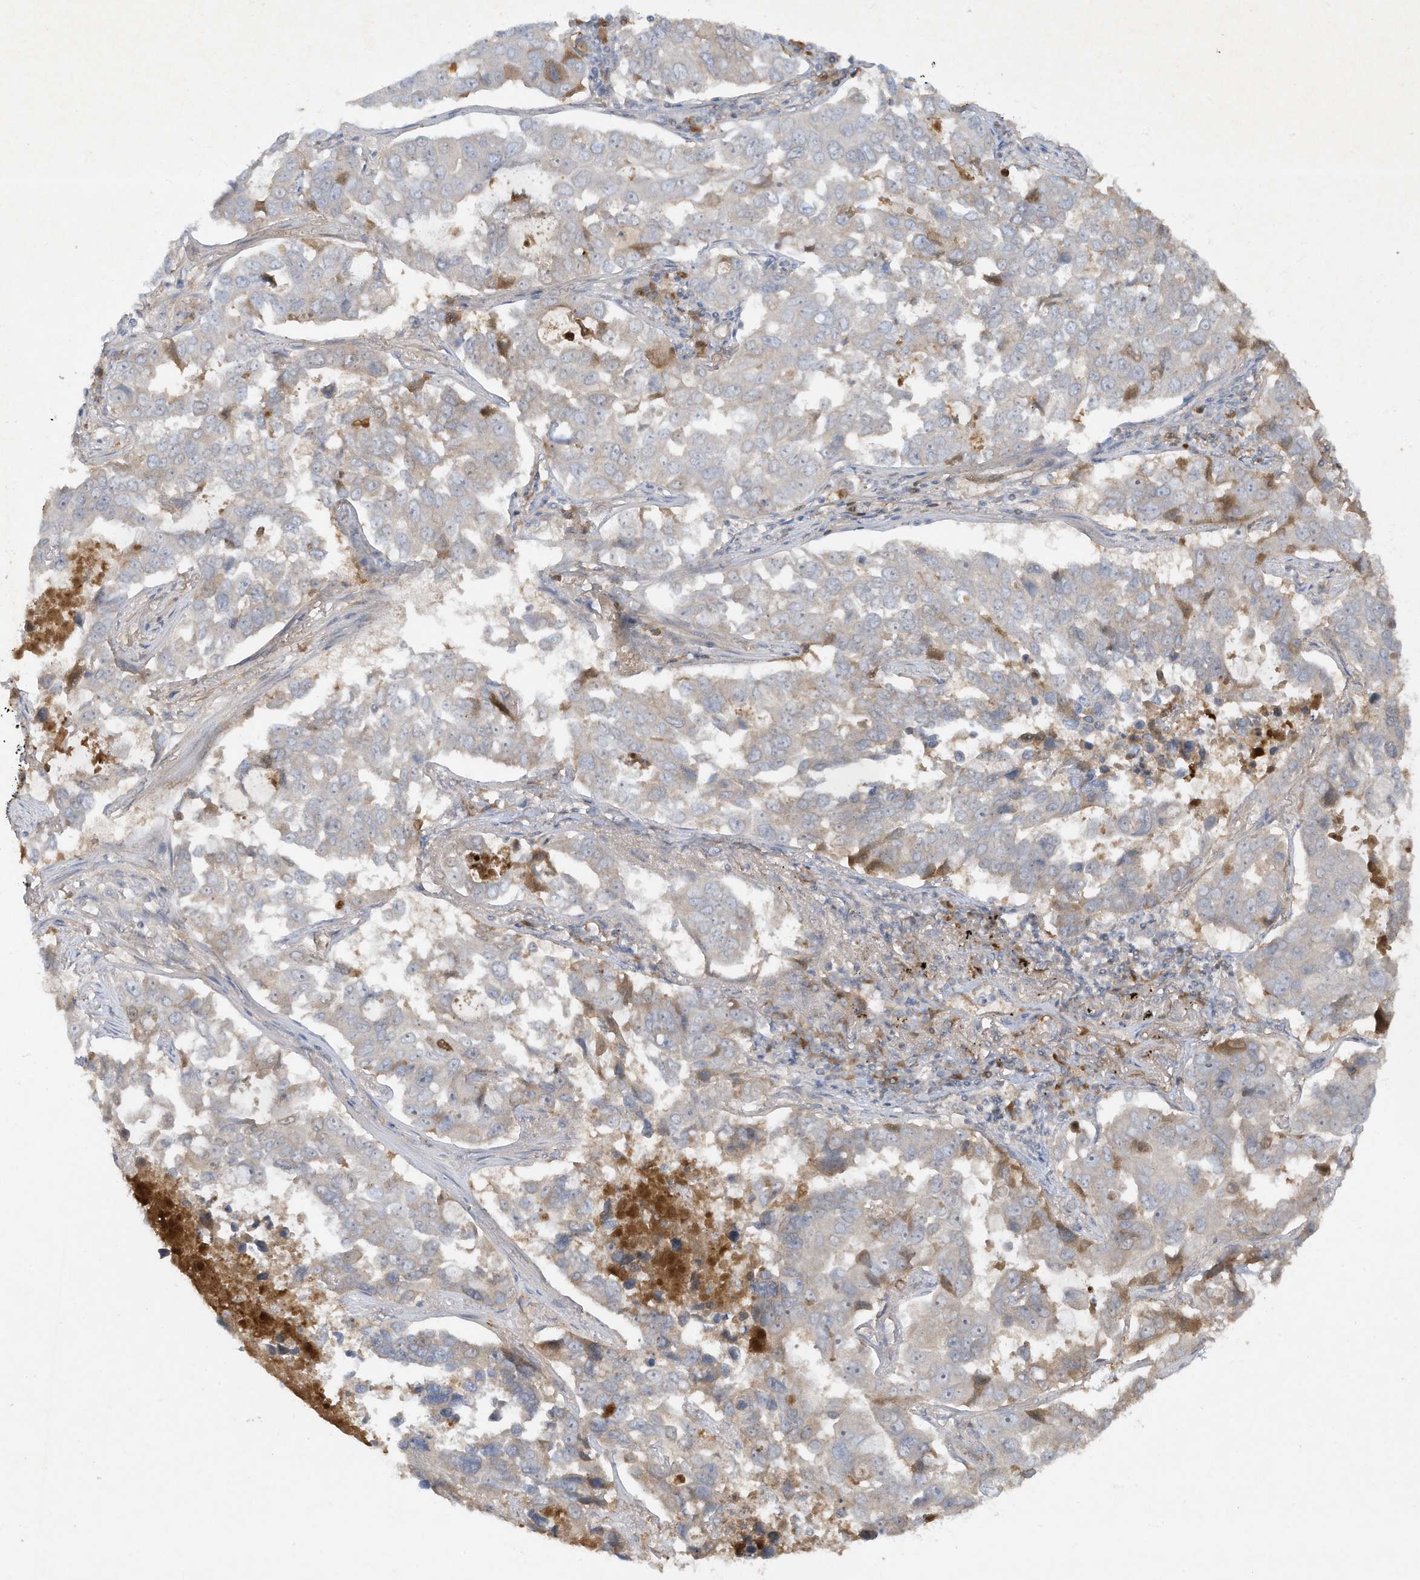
{"staining": {"intensity": "negative", "quantity": "none", "location": "none"}, "tissue": "lung cancer", "cell_type": "Tumor cells", "image_type": "cancer", "snomed": [{"axis": "morphology", "description": "Adenocarcinoma, NOS"}, {"axis": "topography", "description": "Lung"}], "caption": "Lung cancer was stained to show a protein in brown. There is no significant positivity in tumor cells.", "gene": "FETUB", "patient": {"sex": "male", "age": 64}}